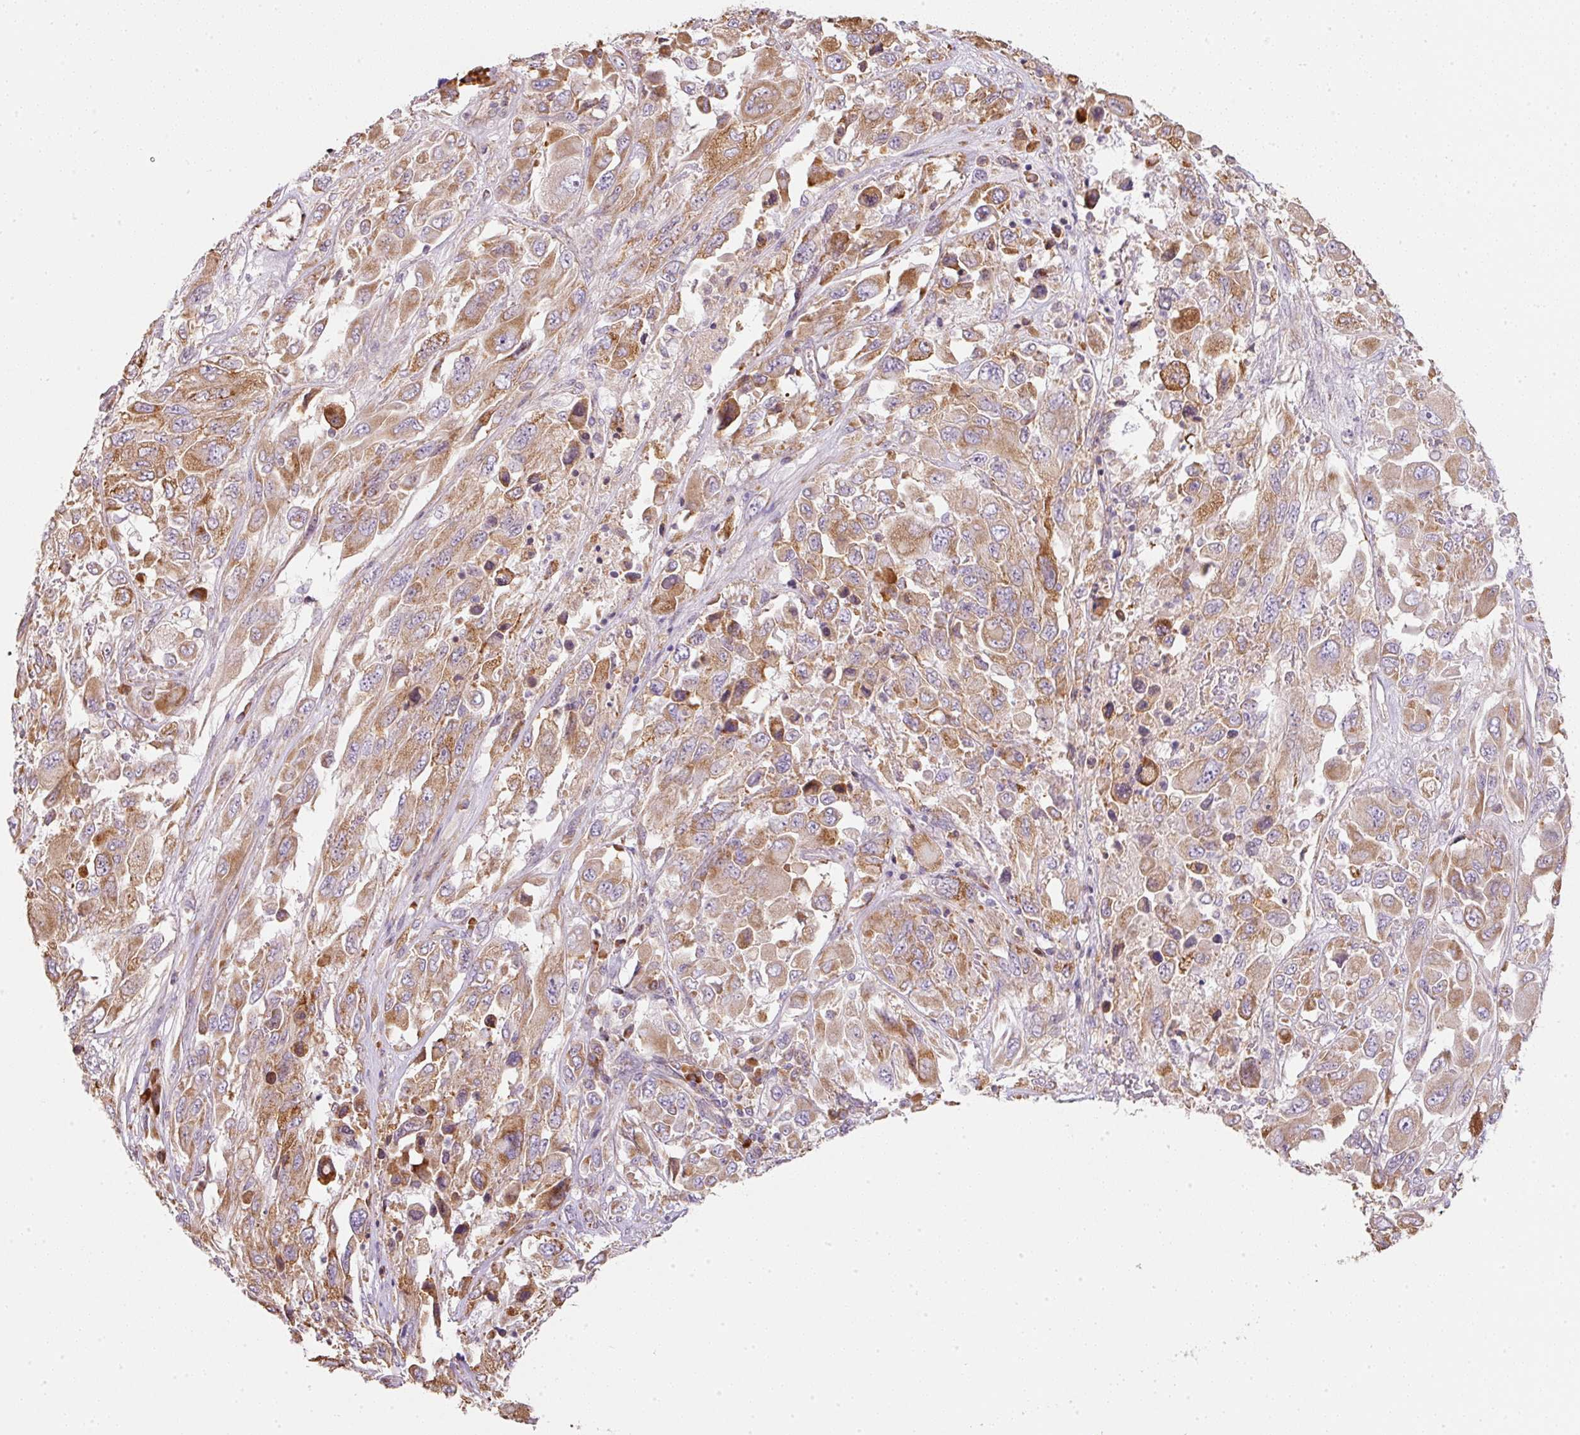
{"staining": {"intensity": "moderate", "quantity": ">75%", "location": "cytoplasmic/membranous"}, "tissue": "melanoma", "cell_type": "Tumor cells", "image_type": "cancer", "snomed": [{"axis": "morphology", "description": "Malignant melanoma, NOS"}, {"axis": "topography", "description": "Skin"}], "caption": "Immunohistochemical staining of melanoma displays medium levels of moderate cytoplasmic/membranous protein positivity in approximately >75% of tumor cells.", "gene": "MORN4", "patient": {"sex": "female", "age": 91}}